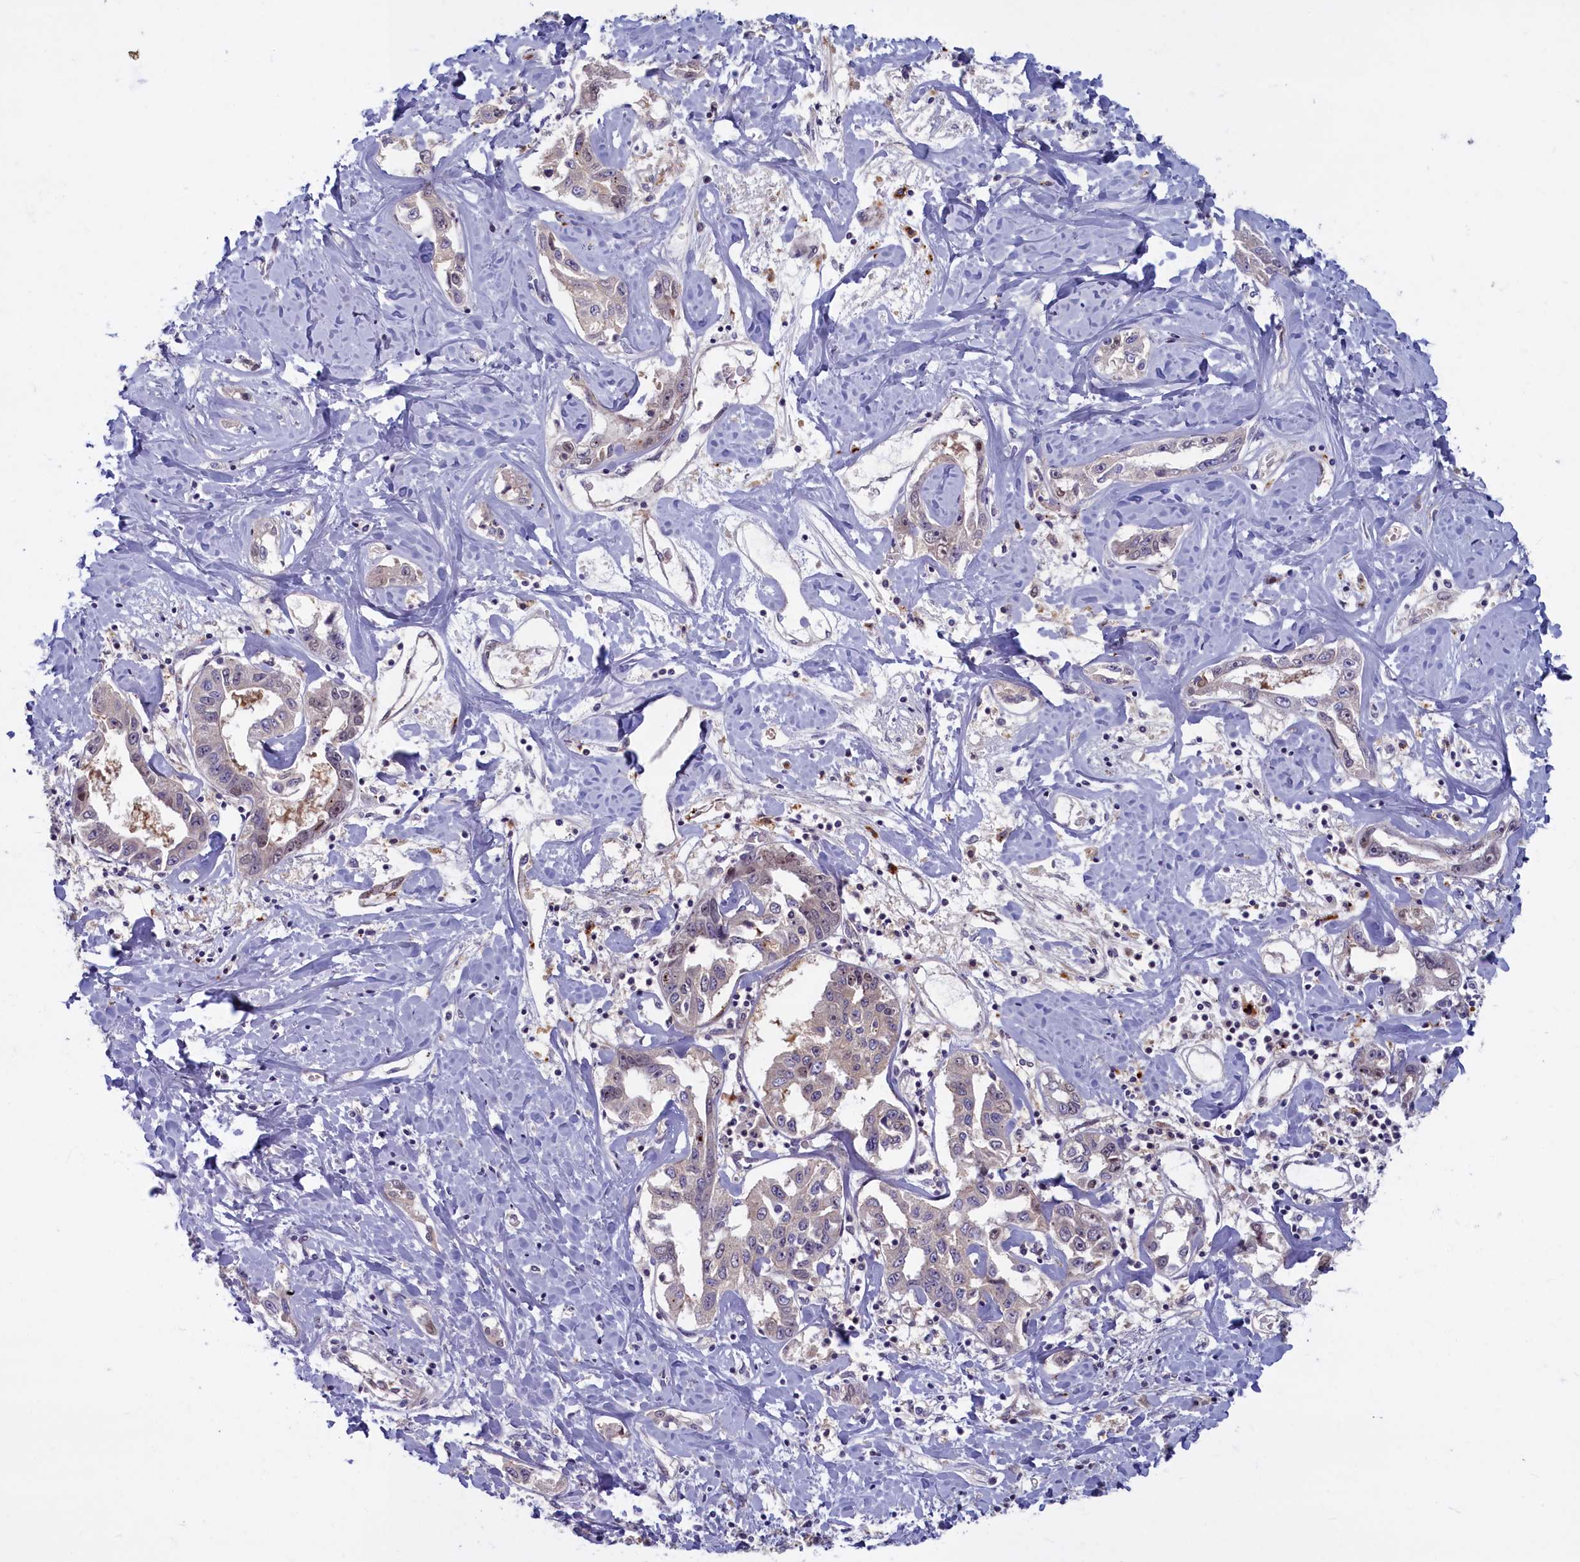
{"staining": {"intensity": "negative", "quantity": "none", "location": "none"}, "tissue": "liver cancer", "cell_type": "Tumor cells", "image_type": "cancer", "snomed": [{"axis": "morphology", "description": "Cholangiocarcinoma"}, {"axis": "topography", "description": "Liver"}], "caption": "Immunohistochemical staining of liver cancer (cholangiocarcinoma) reveals no significant positivity in tumor cells.", "gene": "FCSK", "patient": {"sex": "male", "age": 59}}